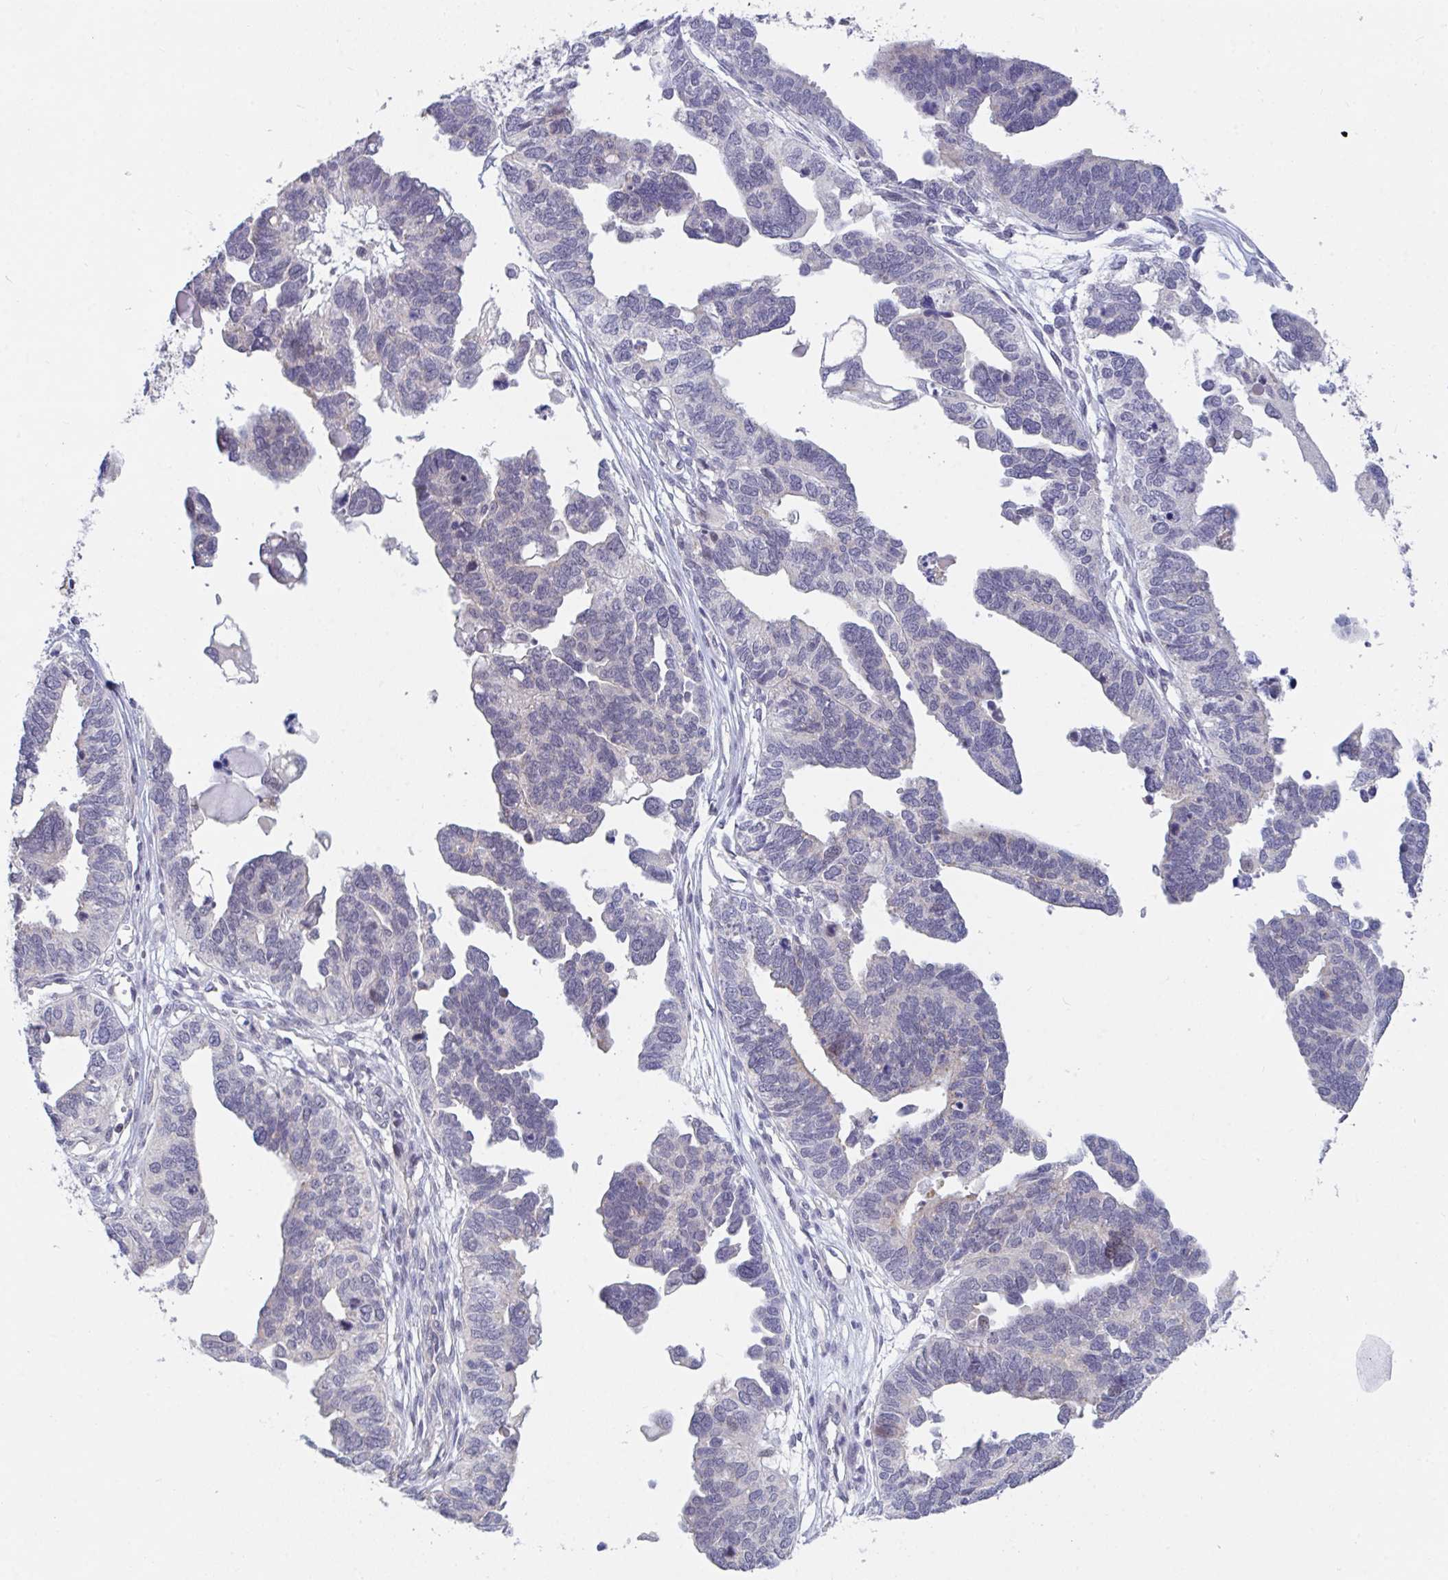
{"staining": {"intensity": "negative", "quantity": "none", "location": "none"}, "tissue": "ovarian cancer", "cell_type": "Tumor cells", "image_type": "cancer", "snomed": [{"axis": "morphology", "description": "Cystadenocarcinoma, serous, NOS"}, {"axis": "topography", "description": "Ovary"}], "caption": "Tumor cells show no significant protein staining in ovarian cancer (serous cystadenocarcinoma).", "gene": "FAM156B", "patient": {"sex": "female", "age": 51}}